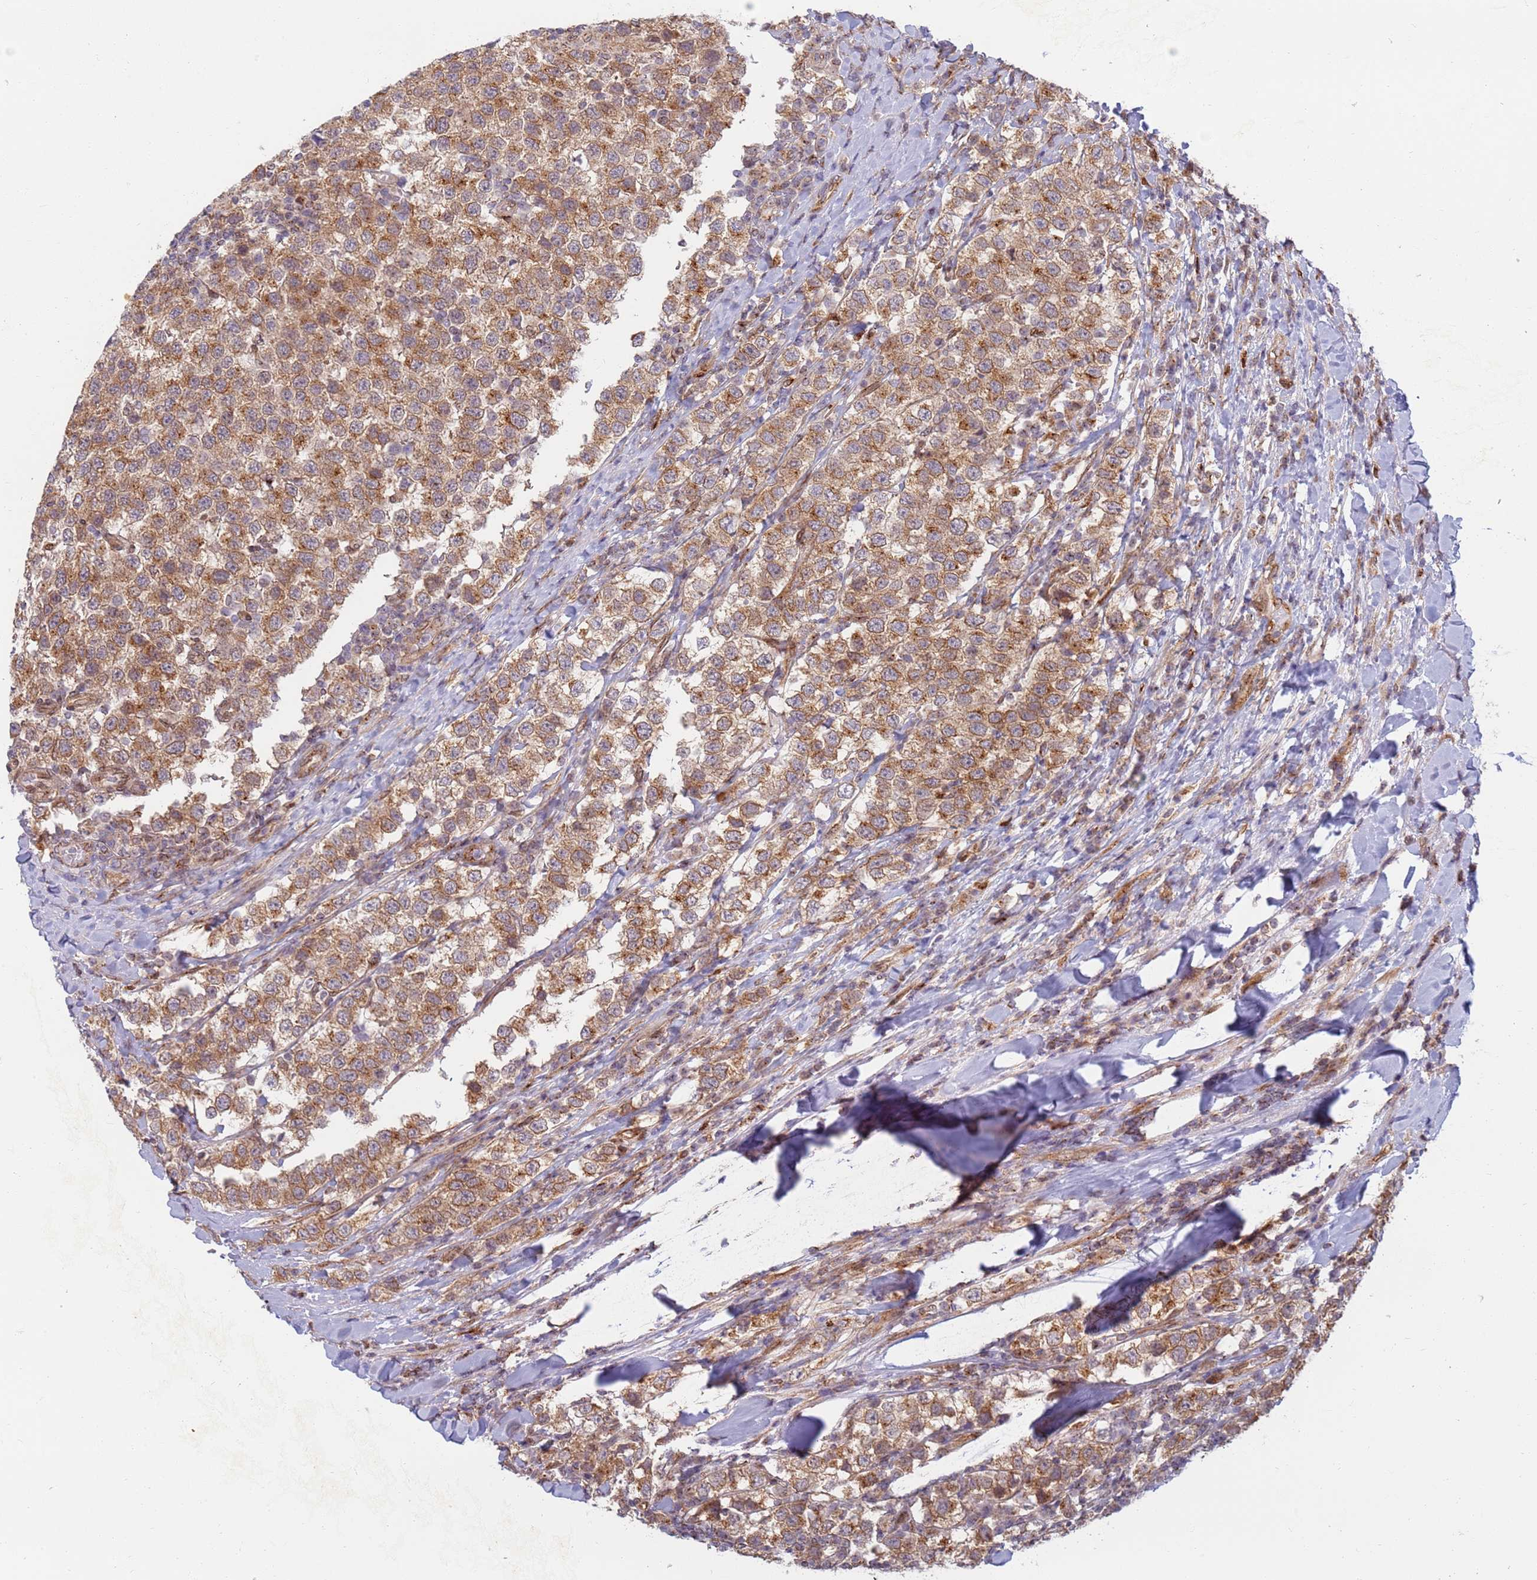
{"staining": {"intensity": "moderate", "quantity": ">75%", "location": "cytoplasmic/membranous"}, "tissue": "testis cancer", "cell_type": "Tumor cells", "image_type": "cancer", "snomed": [{"axis": "morphology", "description": "Seminoma, NOS"}, {"axis": "topography", "description": "Testis"}], "caption": "Immunohistochemistry of testis cancer demonstrates medium levels of moderate cytoplasmic/membranous expression in approximately >75% of tumor cells.", "gene": "CEP170", "patient": {"sex": "male", "age": 34}}